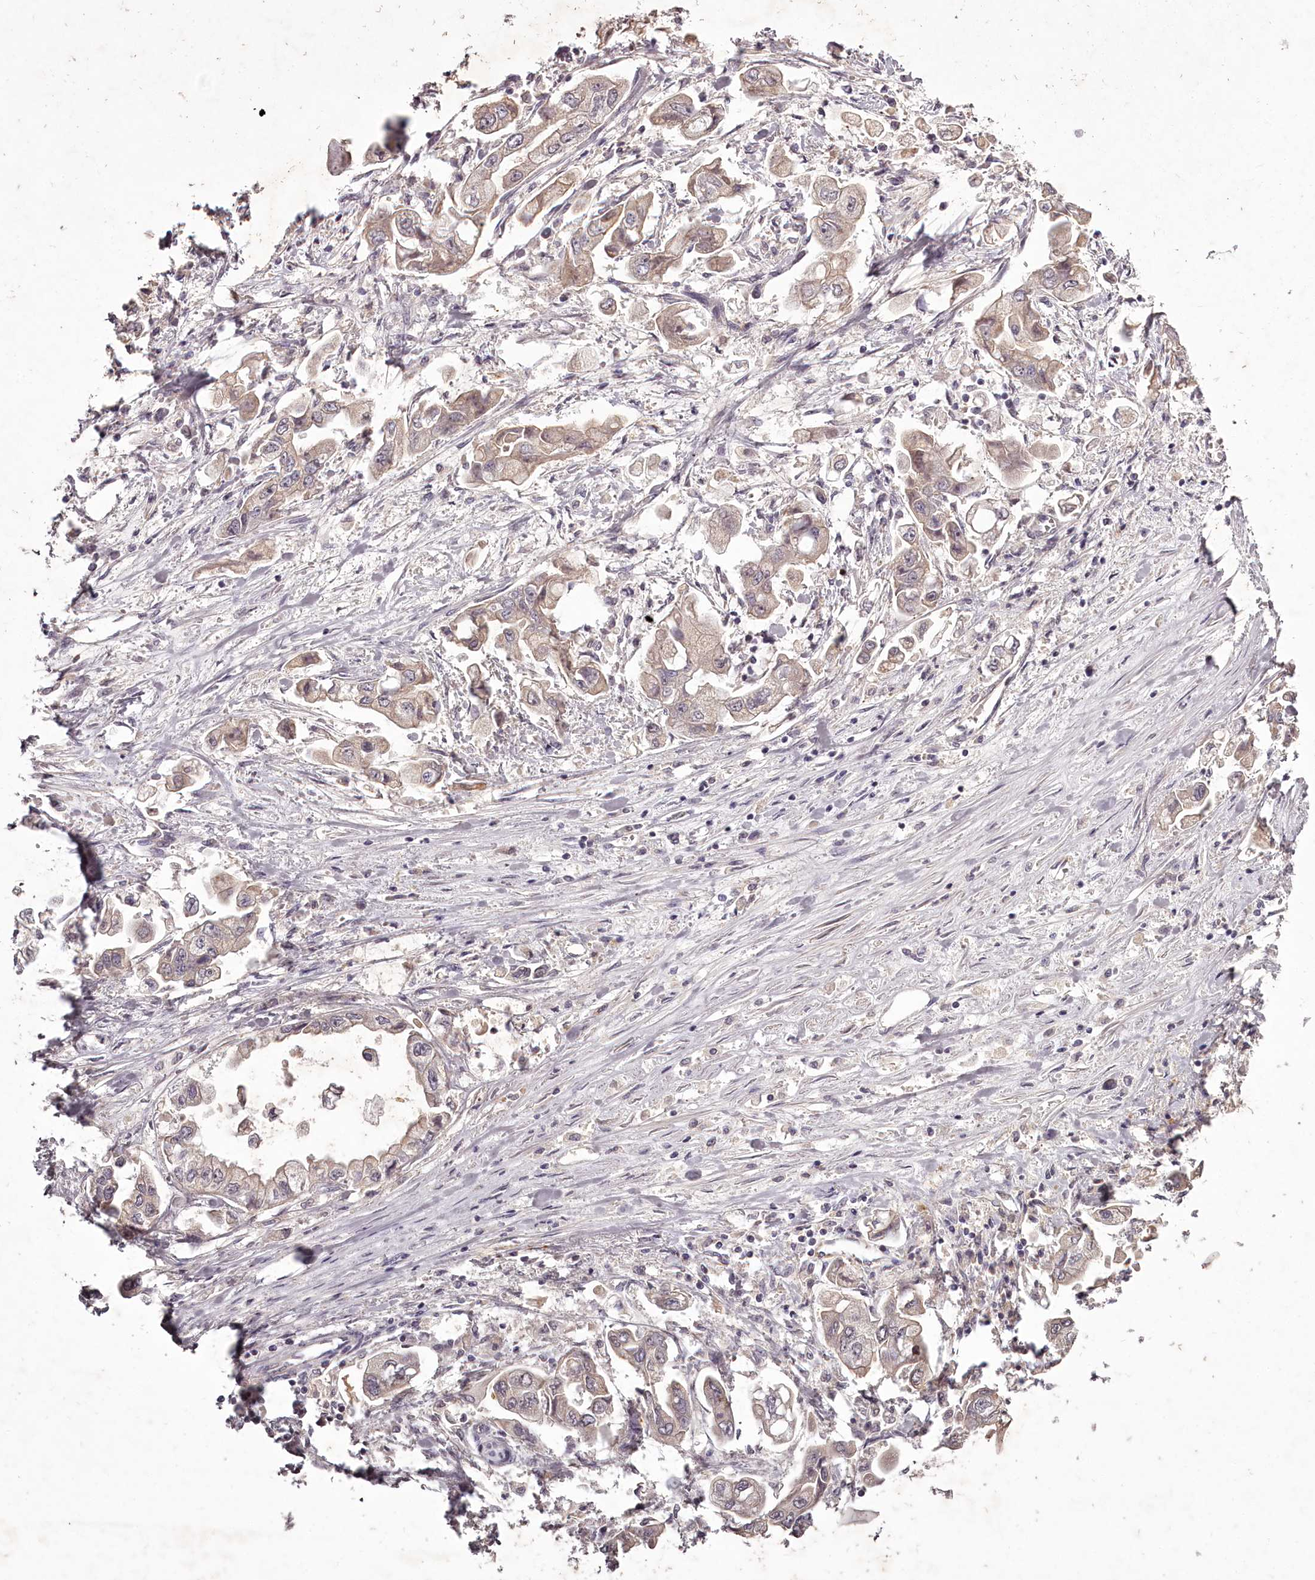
{"staining": {"intensity": "weak", "quantity": "25%-75%", "location": "cytoplasmic/membranous"}, "tissue": "stomach cancer", "cell_type": "Tumor cells", "image_type": "cancer", "snomed": [{"axis": "morphology", "description": "Adenocarcinoma, NOS"}, {"axis": "topography", "description": "Stomach"}], "caption": "There is low levels of weak cytoplasmic/membranous staining in tumor cells of stomach cancer (adenocarcinoma), as demonstrated by immunohistochemical staining (brown color).", "gene": "RBMXL2", "patient": {"sex": "male", "age": 62}}